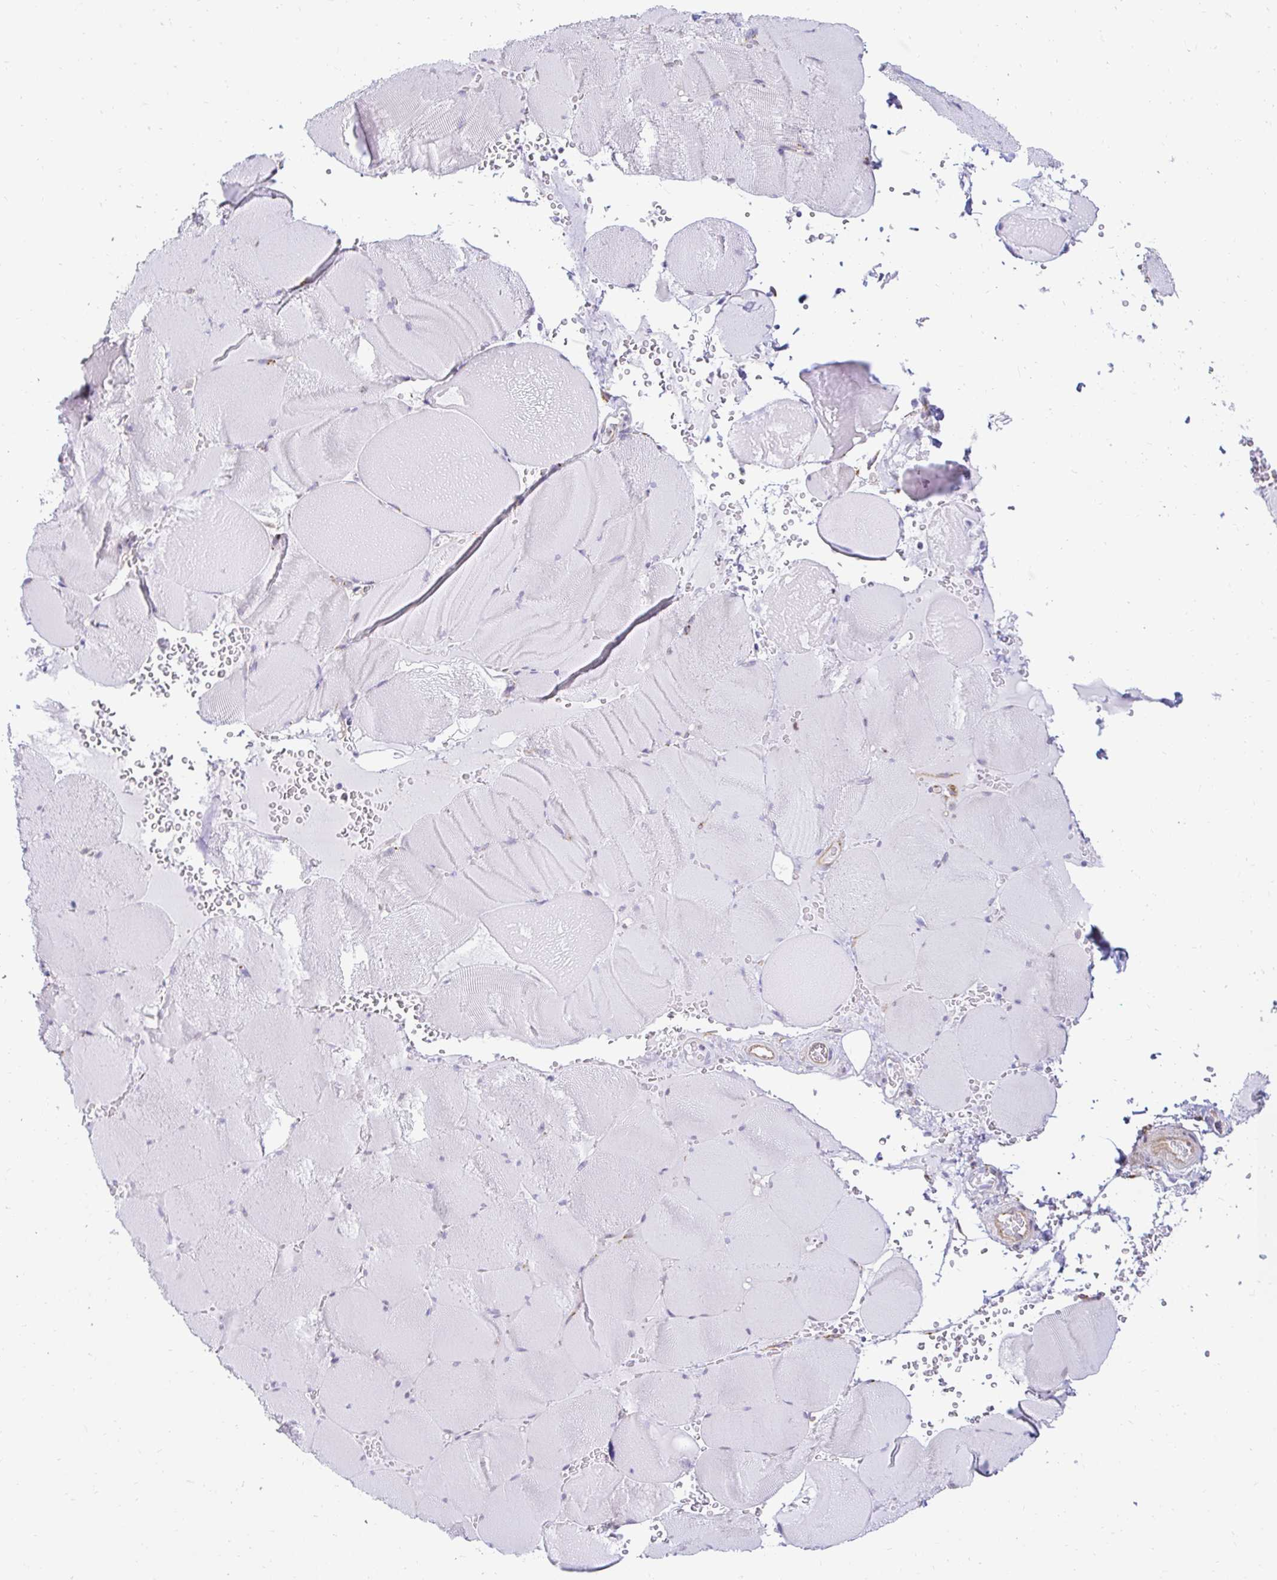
{"staining": {"intensity": "negative", "quantity": "none", "location": "none"}, "tissue": "skeletal muscle", "cell_type": "Myocytes", "image_type": "normal", "snomed": [{"axis": "morphology", "description": "Normal tissue, NOS"}, {"axis": "topography", "description": "Skeletal muscle"}, {"axis": "topography", "description": "Head-Neck"}], "caption": "Skeletal muscle stained for a protein using IHC exhibits no staining myocytes.", "gene": "CAPSL", "patient": {"sex": "male", "age": 66}}